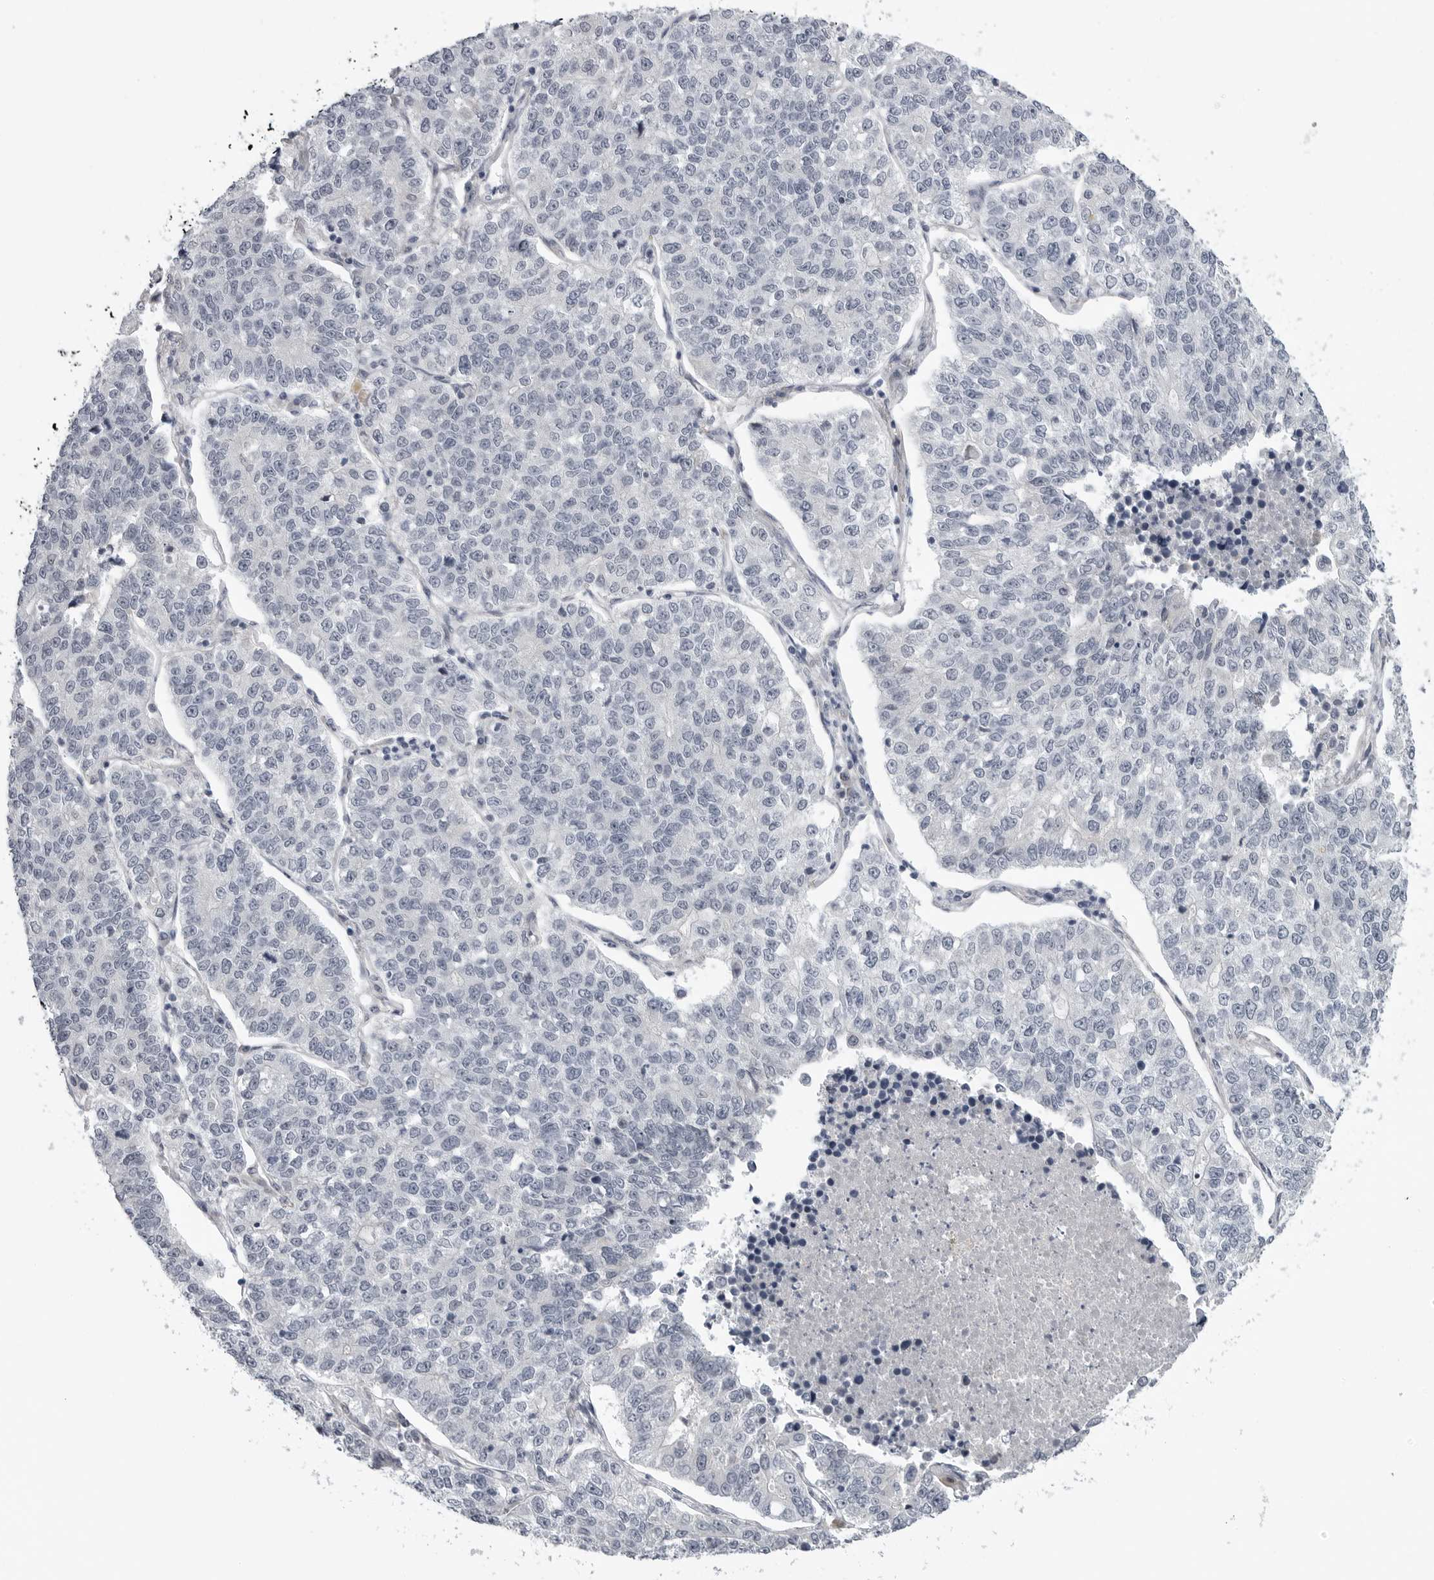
{"staining": {"intensity": "negative", "quantity": "none", "location": "none"}, "tissue": "lung cancer", "cell_type": "Tumor cells", "image_type": "cancer", "snomed": [{"axis": "morphology", "description": "Adenocarcinoma, NOS"}, {"axis": "topography", "description": "Lung"}], "caption": "A high-resolution micrograph shows immunohistochemistry (IHC) staining of lung adenocarcinoma, which shows no significant positivity in tumor cells.", "gene": "LRRC45", "patient": {"sex": "male", "age": 49}}